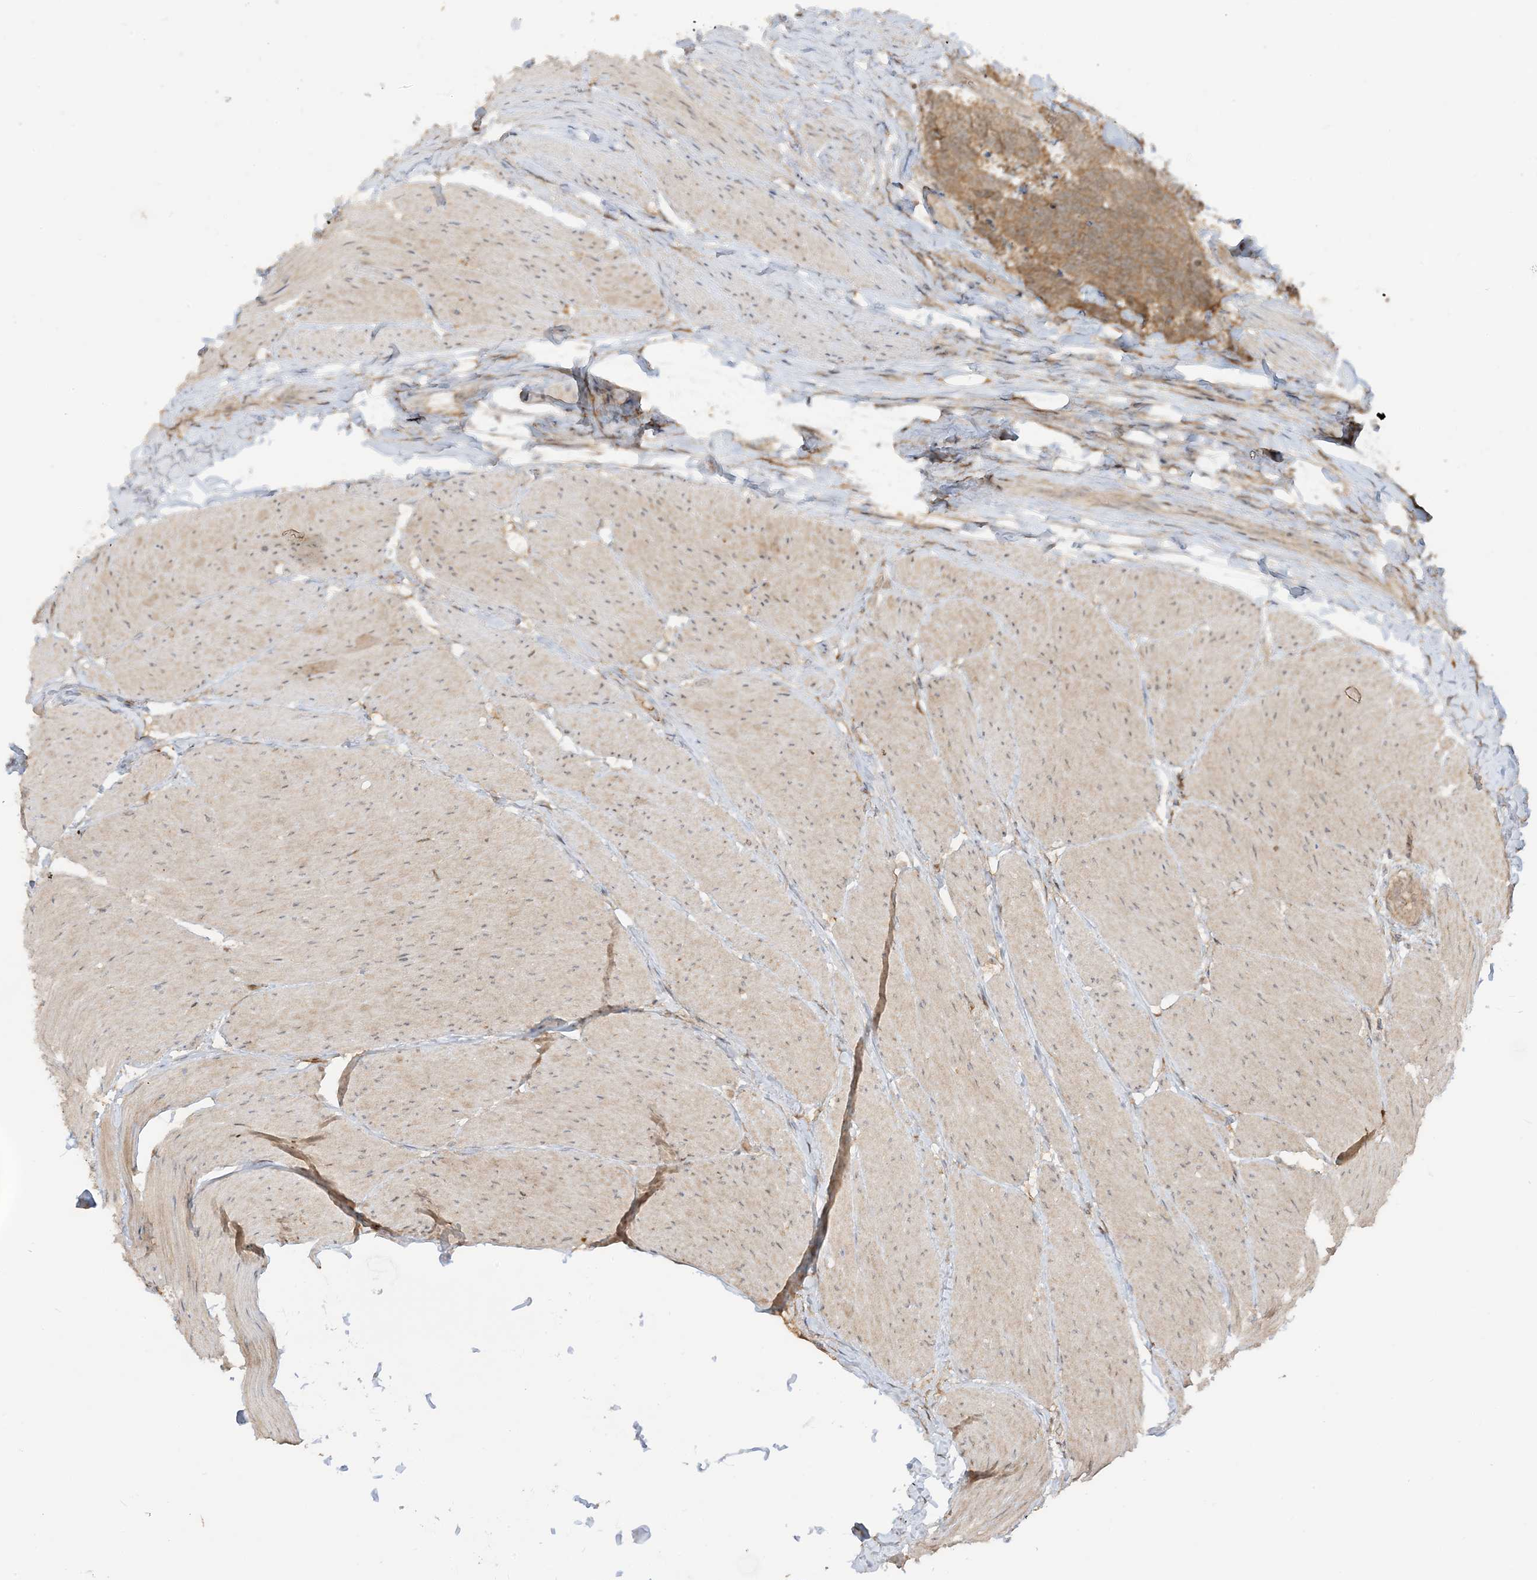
{"staining": {"intensity": "moderate", "quantity": ">75%", "location": "cytoplasmic/membranous"}, "tissue": "carcinoid", "cell_type": "Tumor cells", "image_type": "cancer", "snomed": [{"axis": "morphology", "description": "Carcinoma, NOS"}, {"axis": "morphology", "description": "Carcinoid, malignant, NOS"}, {"axis": "topography", "description": "Urinary bladder"}], "caption": "Human carcinoid stained for a protein (brown) reveals moderate cytoplasmic/membranous positive staining in about >75% of tumor cells.", "gene": "TBCC", "patient": {"sex": "male", "age": 57}}